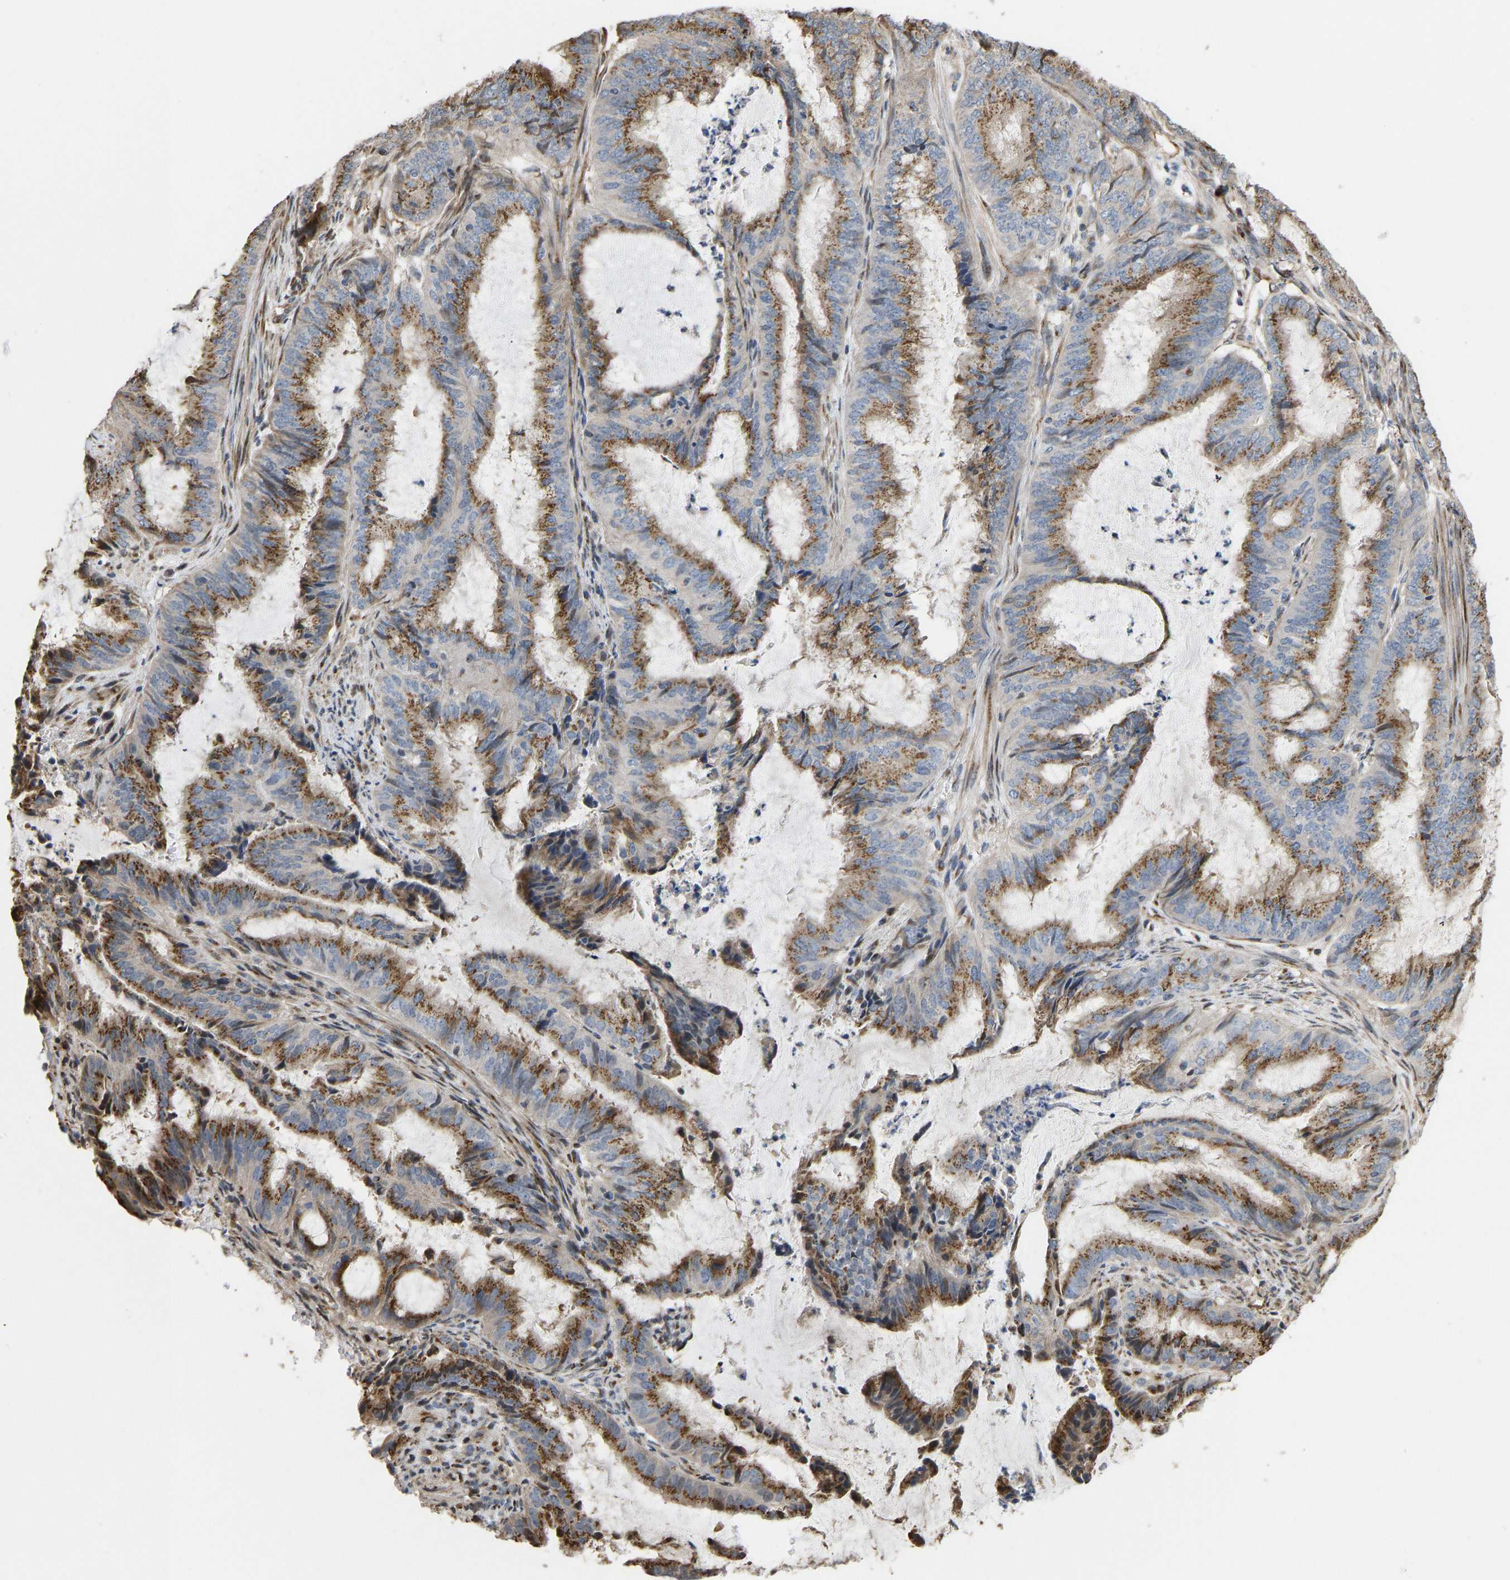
{"staining": {"intensity": "strong", "quantity": ">75%", "location": "cytoplasmic/membranous"}, "tissue": "endometrial cancer", "cell_type": "Tumor cells", "image_type": "cancer", "snomed": [{"axis": "morphology", "description": "Adenocarcinoma, NOS"}, {"axis": "topography", "description": "Endometrium"}], "caption": "High-magnification brightfield microscopy of endometrial cancer stained with DAB (3,3'-diaminobenzidine) (brown) and counterstained with hematoxylin (blue). tumor cells exhibit strong cytoplasmic/membranous expression is identified in approximately>75% of cells. (Brightfield microscopy of DAB IHC at high magnification).", "gene": "YIPF4", "patient": {"sex": "female", "age": 51}}